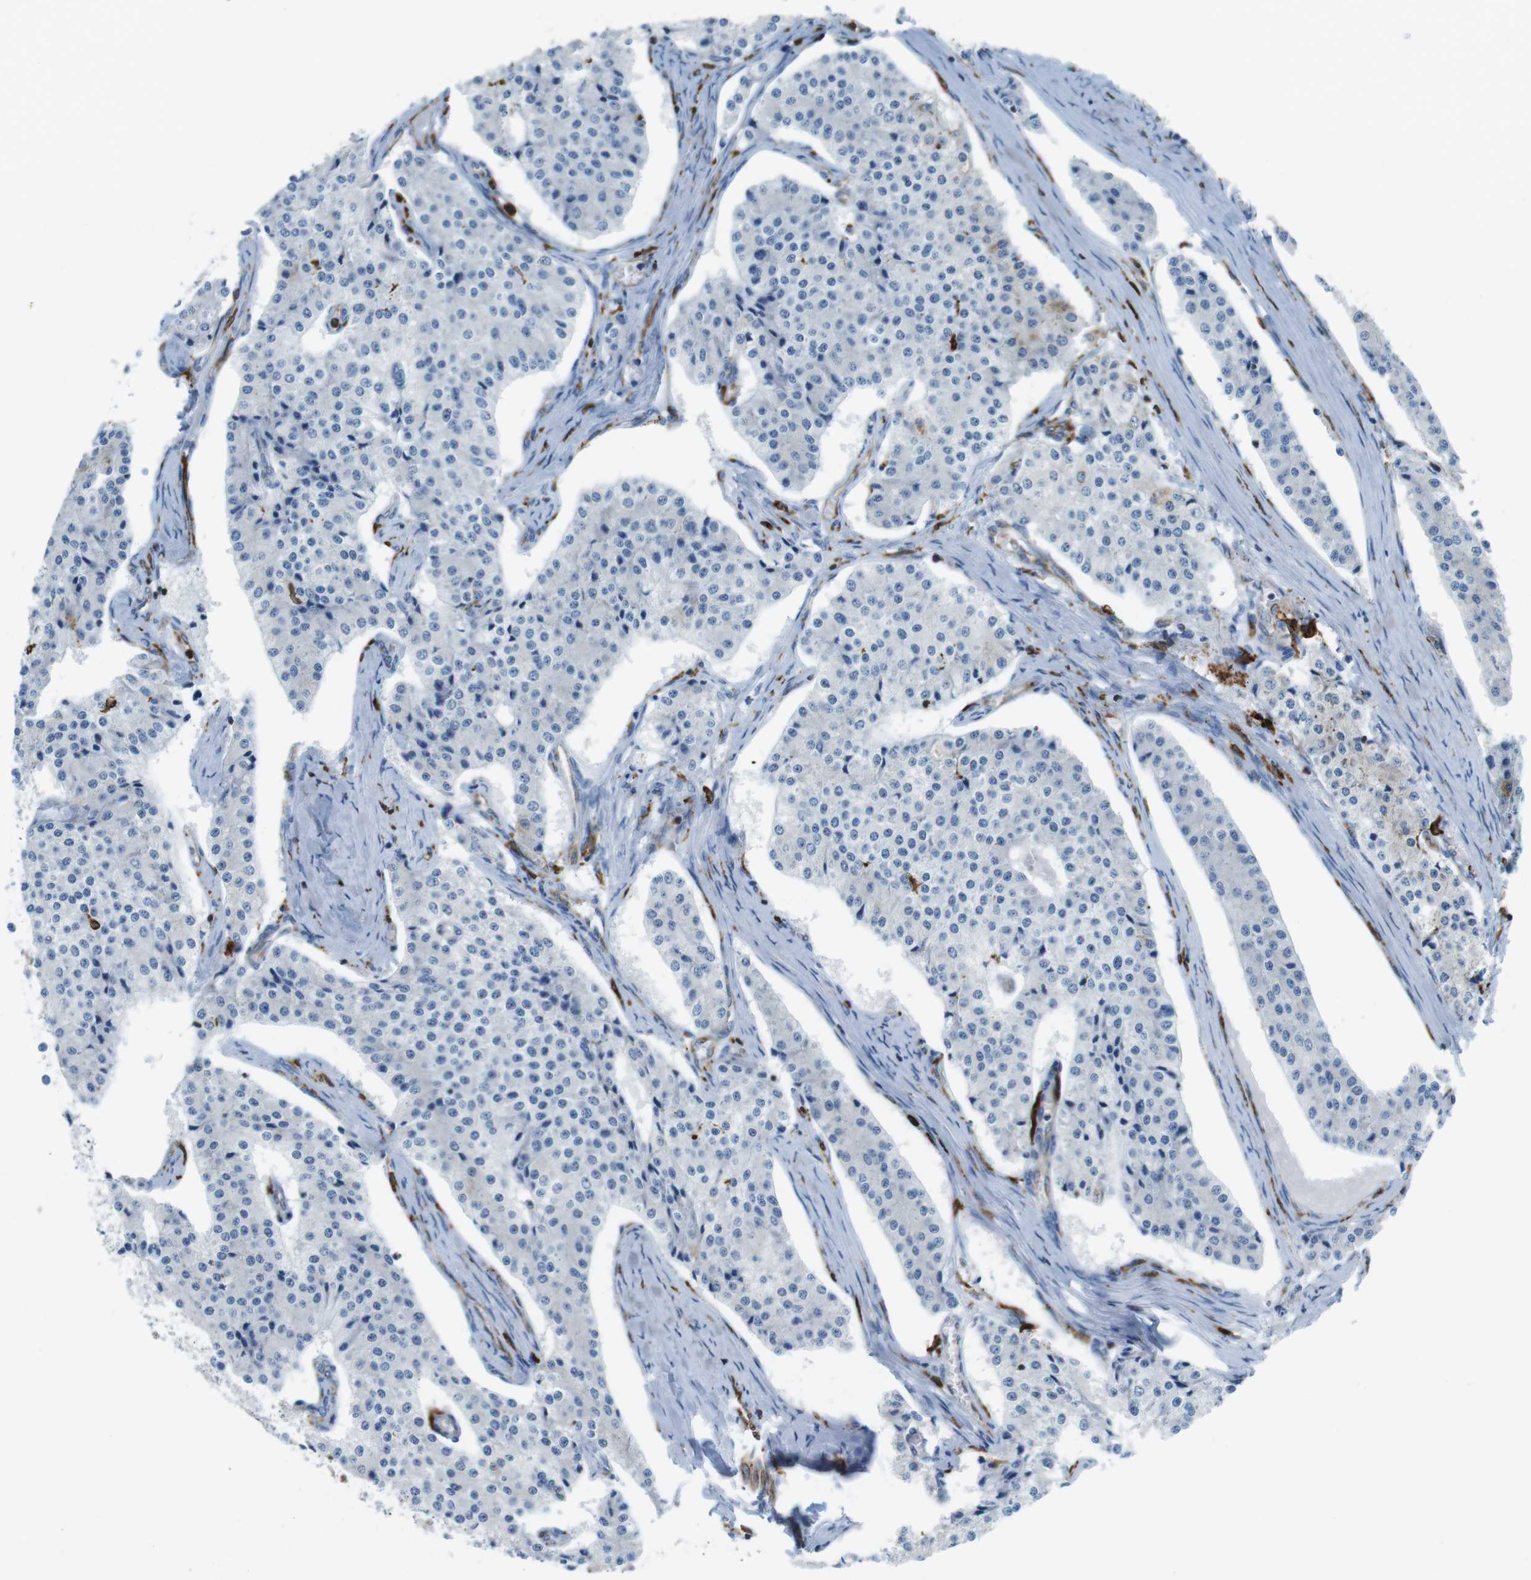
{"staining": {"intensity": "negative", "quantity": "none", "location": "none"}, "tissue": "carcinoid", "cell_type": "Tumor cells", "image_type": "cancer", "snomed": [{"axis": "morphology", "description": "Carcinoid, malignant, NOS"}, {"axis": "topography", "description": "Colon"}], "caption": "Immunohistochemistry photomicrograph of neoplastic tissue: human carcinoid stained with DAB reveals no significant protein staining in tumor cells. The staining is performed using DAB brown chromogen with nuclei counter-stained in using hematoxylin.", "gene": "CIITA", "patient": {"sex": "female", "age": 52}}